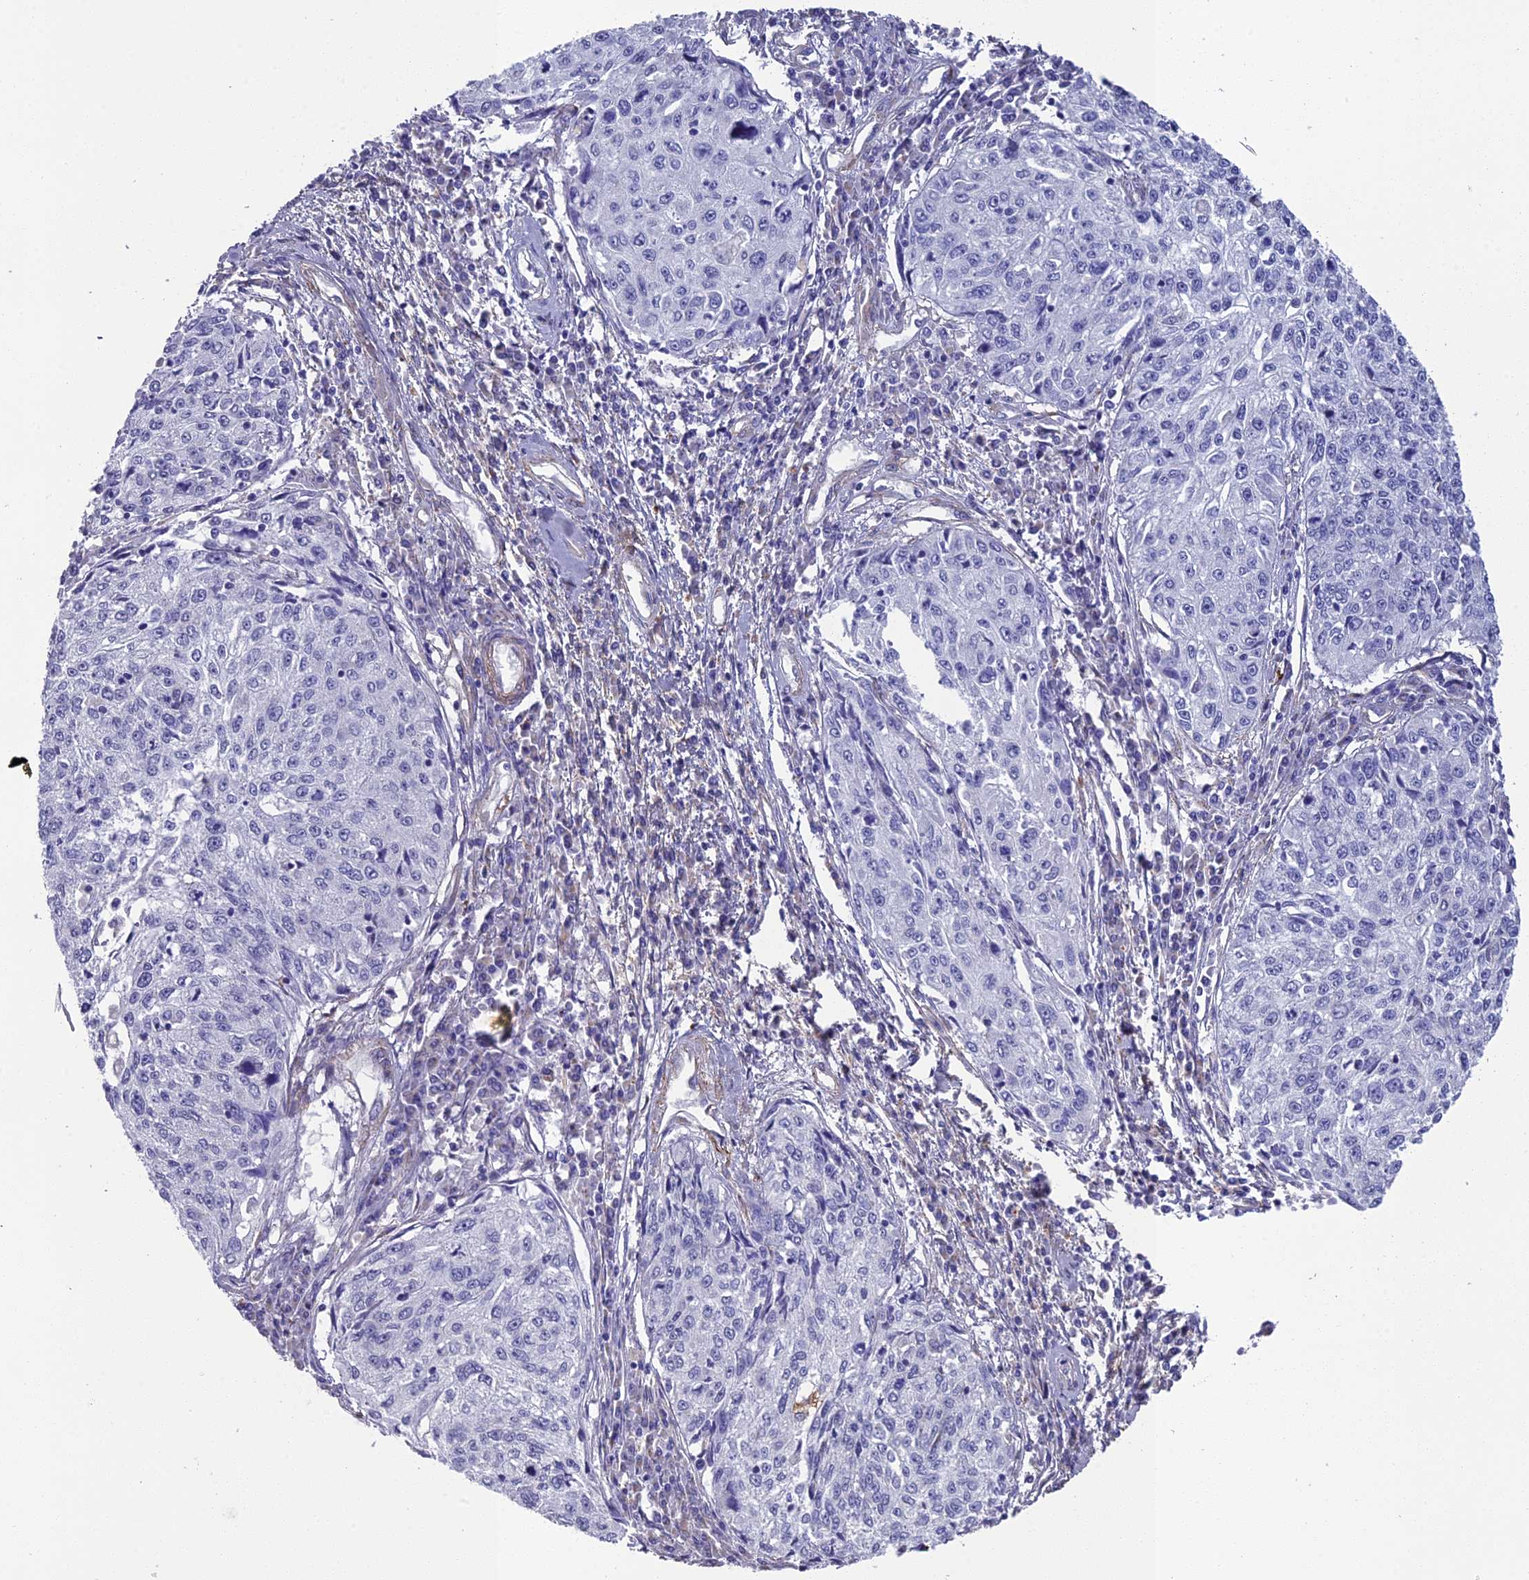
{"staining": {"intensity": "negative", "quantity": "none", "location": "none"}, "tissue": "cervical cancer", "cell_type": "Tumor cells", "image_type": "cancer", "snomed": [{"axis": "morphology", "description": "Squamous cell carcinoma, NOS"}, {"axis": "topography", "description": "Cervix"}], "caption": "Cervical cancer was stained to show a protein in brown. There is no significant expression in tumor cells.", "gene": "TNS1", "patient": {"sex": "female", "age": 57}}